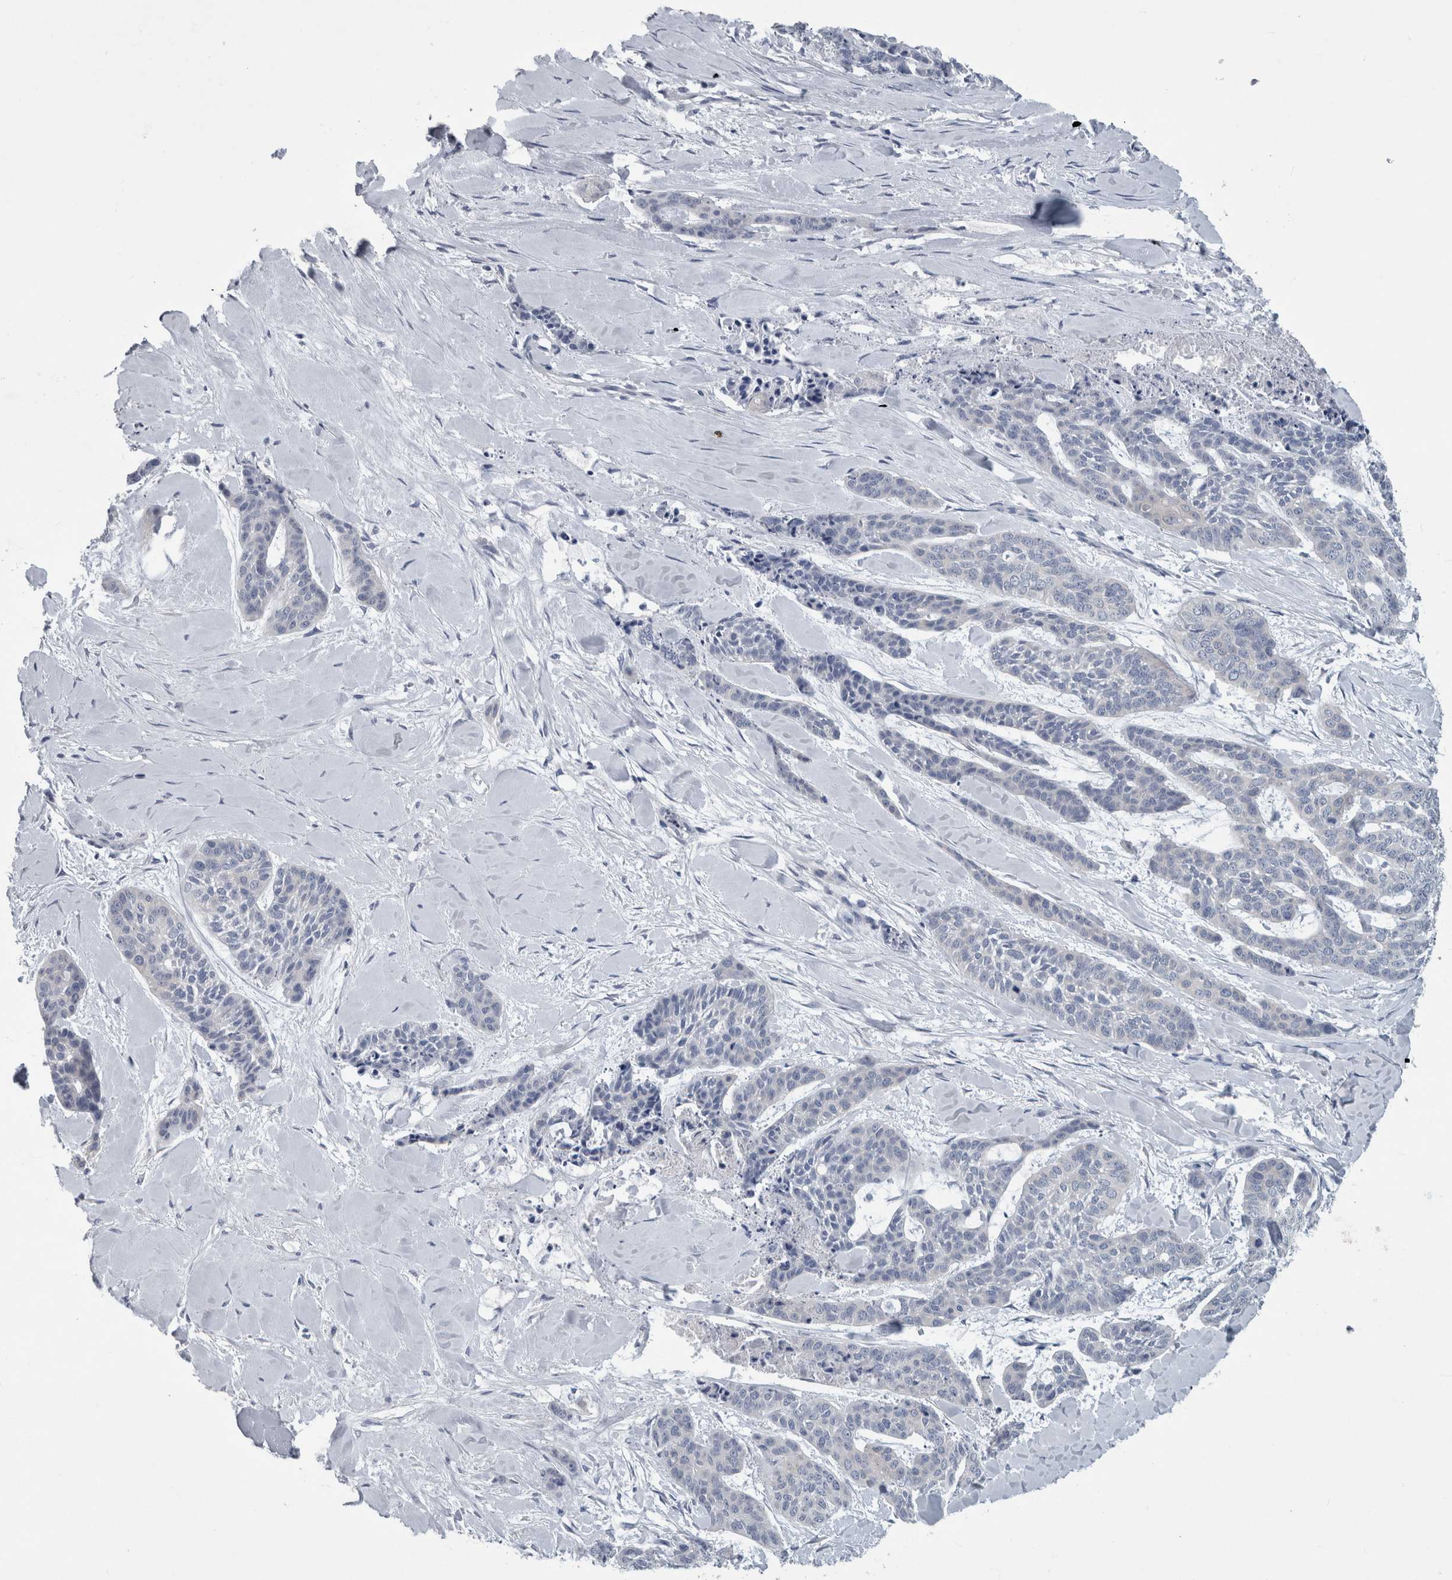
{"staining": {"intensity": "negative", "quantity": "none", "location": "none"}, "tissue": "skin cancer", "cell_type": "Tumor cells", "image_type": "cancer", "snomed": [{"axis": "morphology", "description": "Basal cell carcinoma"}, {"axis": "topography", "description": "Skin"}], "caption": "Human skin basal cell carcinoma stained for a protein using immunohistochemistry displays no expression in tumor cells.", "gene": "FAM83H", "patient": {"sex": "female", "age": 64}}